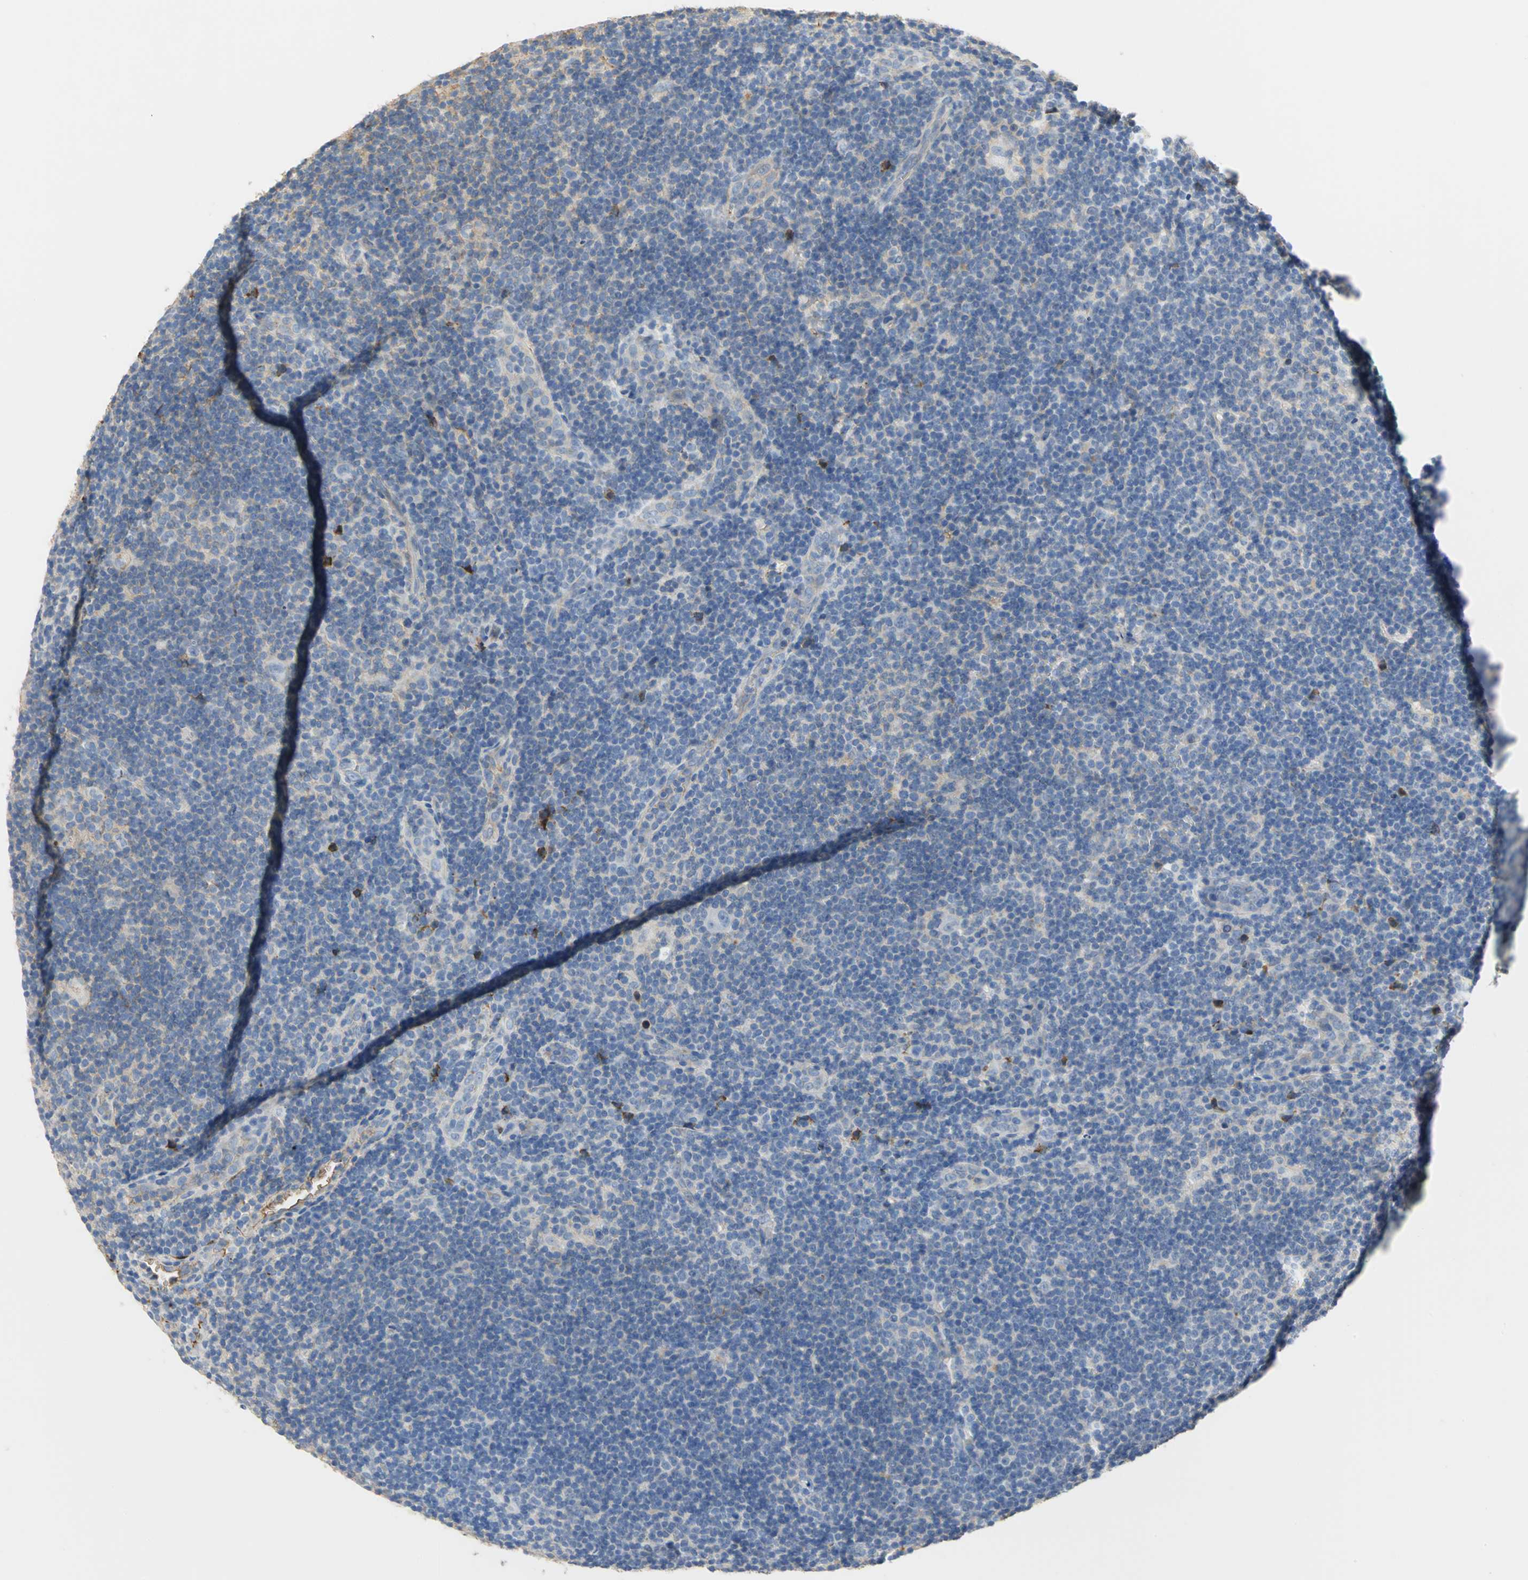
{"staining": {"intensity": "negative", "quantity": "none", "location": "none"}, "tissue": "lymphoma", "cell_type": "Tumor cells", "image_type": "cancer", "snomed": [{"axis": "morphology", "description": "Hodgkin's disease, NOS"}, {"axis": "topography", "description": "Lymph node"}], "caption": "Tumor cells show no significant expression in lymphoma. (DAB (3,3'-diaminobenzidine) immunohistochemistry visualized using brightfield microscopy, high magnification).", "gene": "GYG2", "patient": {"sex": "female", "age": 57}}